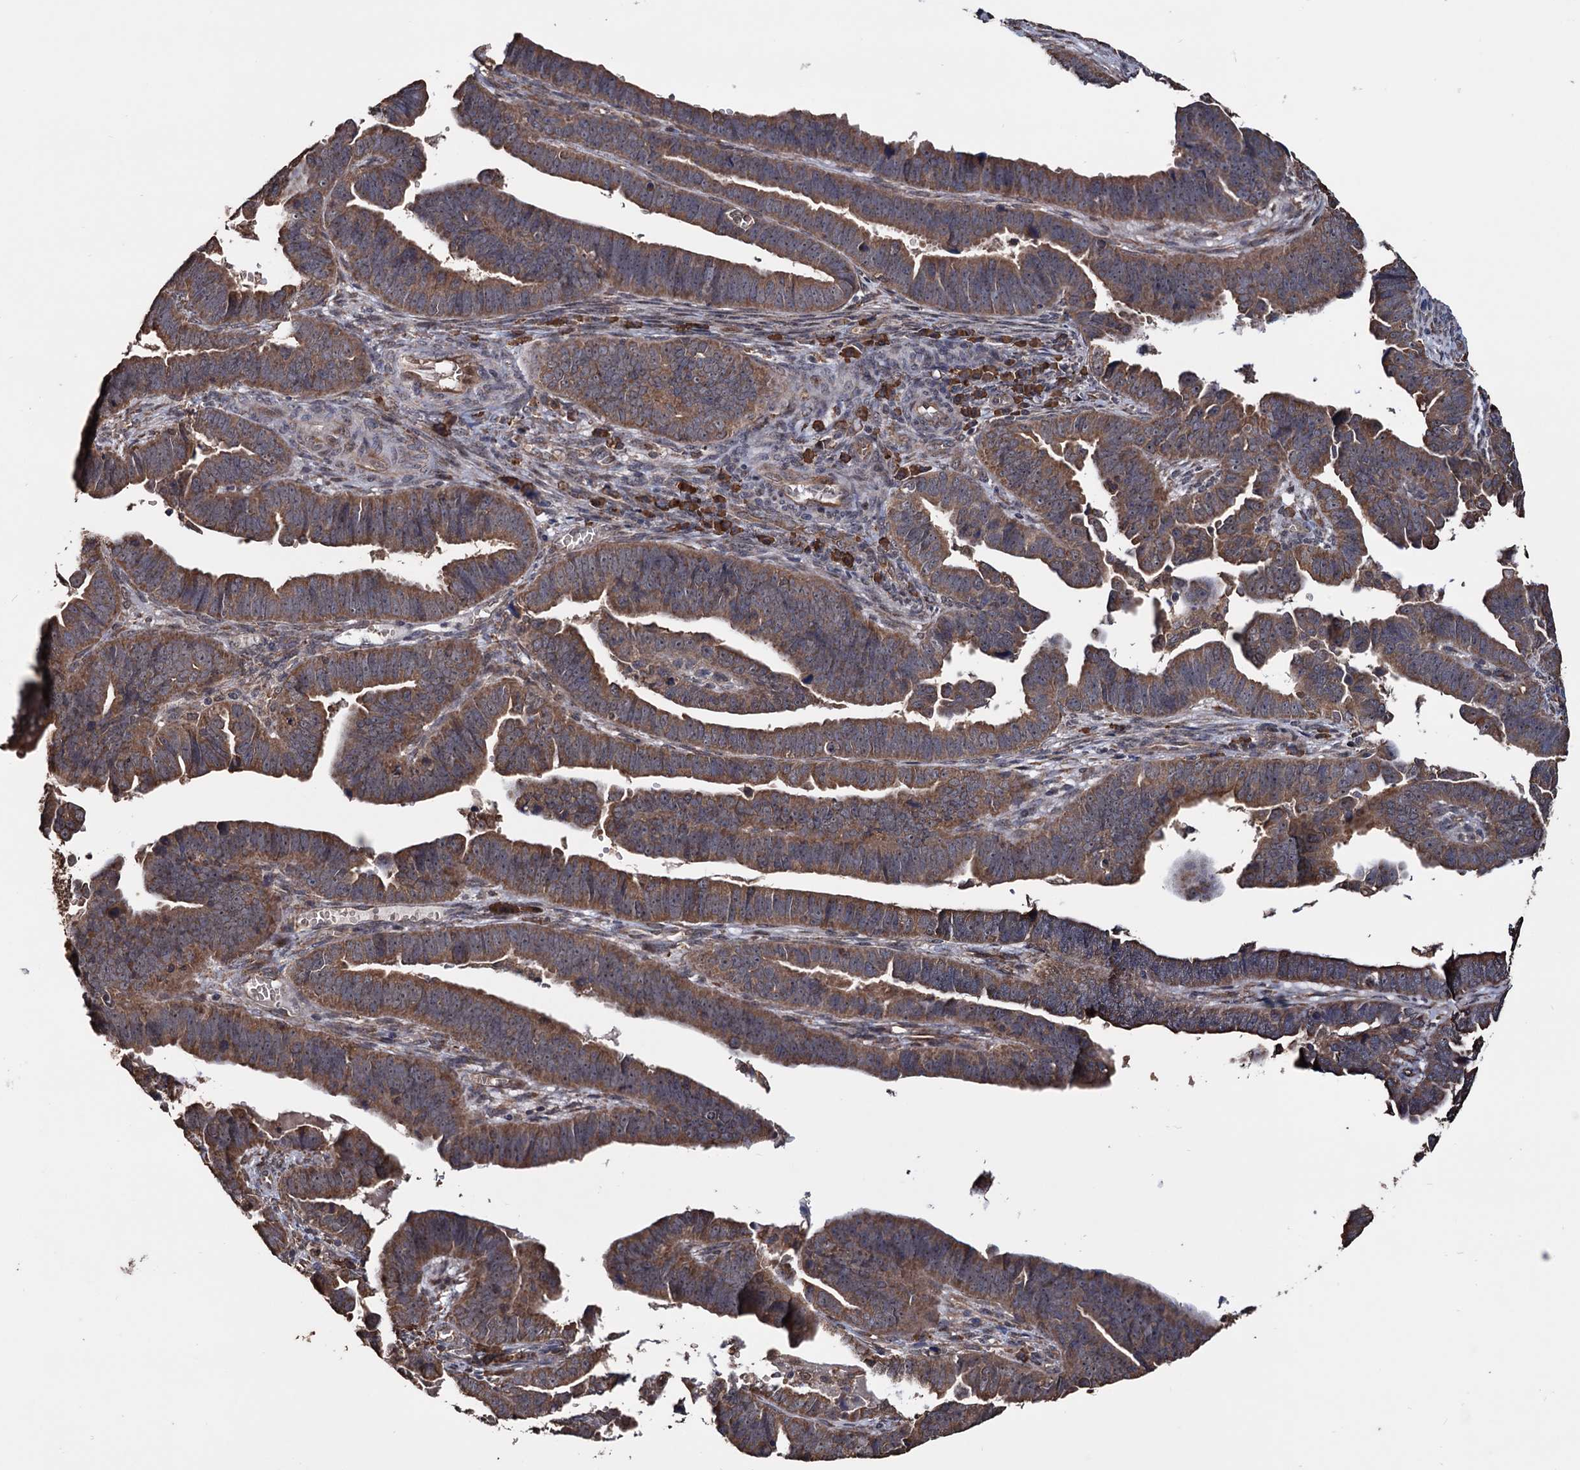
{"staining": {"intensity": "moderate", "quantity": ">75%", "location": "cytoplasmic/membranous"}, "tissue": "endometrial cancer", "cell_type": "Tumor cells", "image_type": "cancer", "snomed": [{"axis": "morphology", "description": "Adenocarcinoma, NOS"}, {"axis": "topography", "description": "Endometrium"}], "caption": "This micrograph displays immunohistochemistry (IHC) staining of human endometrial cancer, with medium moderate cytoplasmic/membranous staining in about >75% of tumor cells.", "gene": "TBC1D12", "patient": {"sex": "female", "age": 75}}